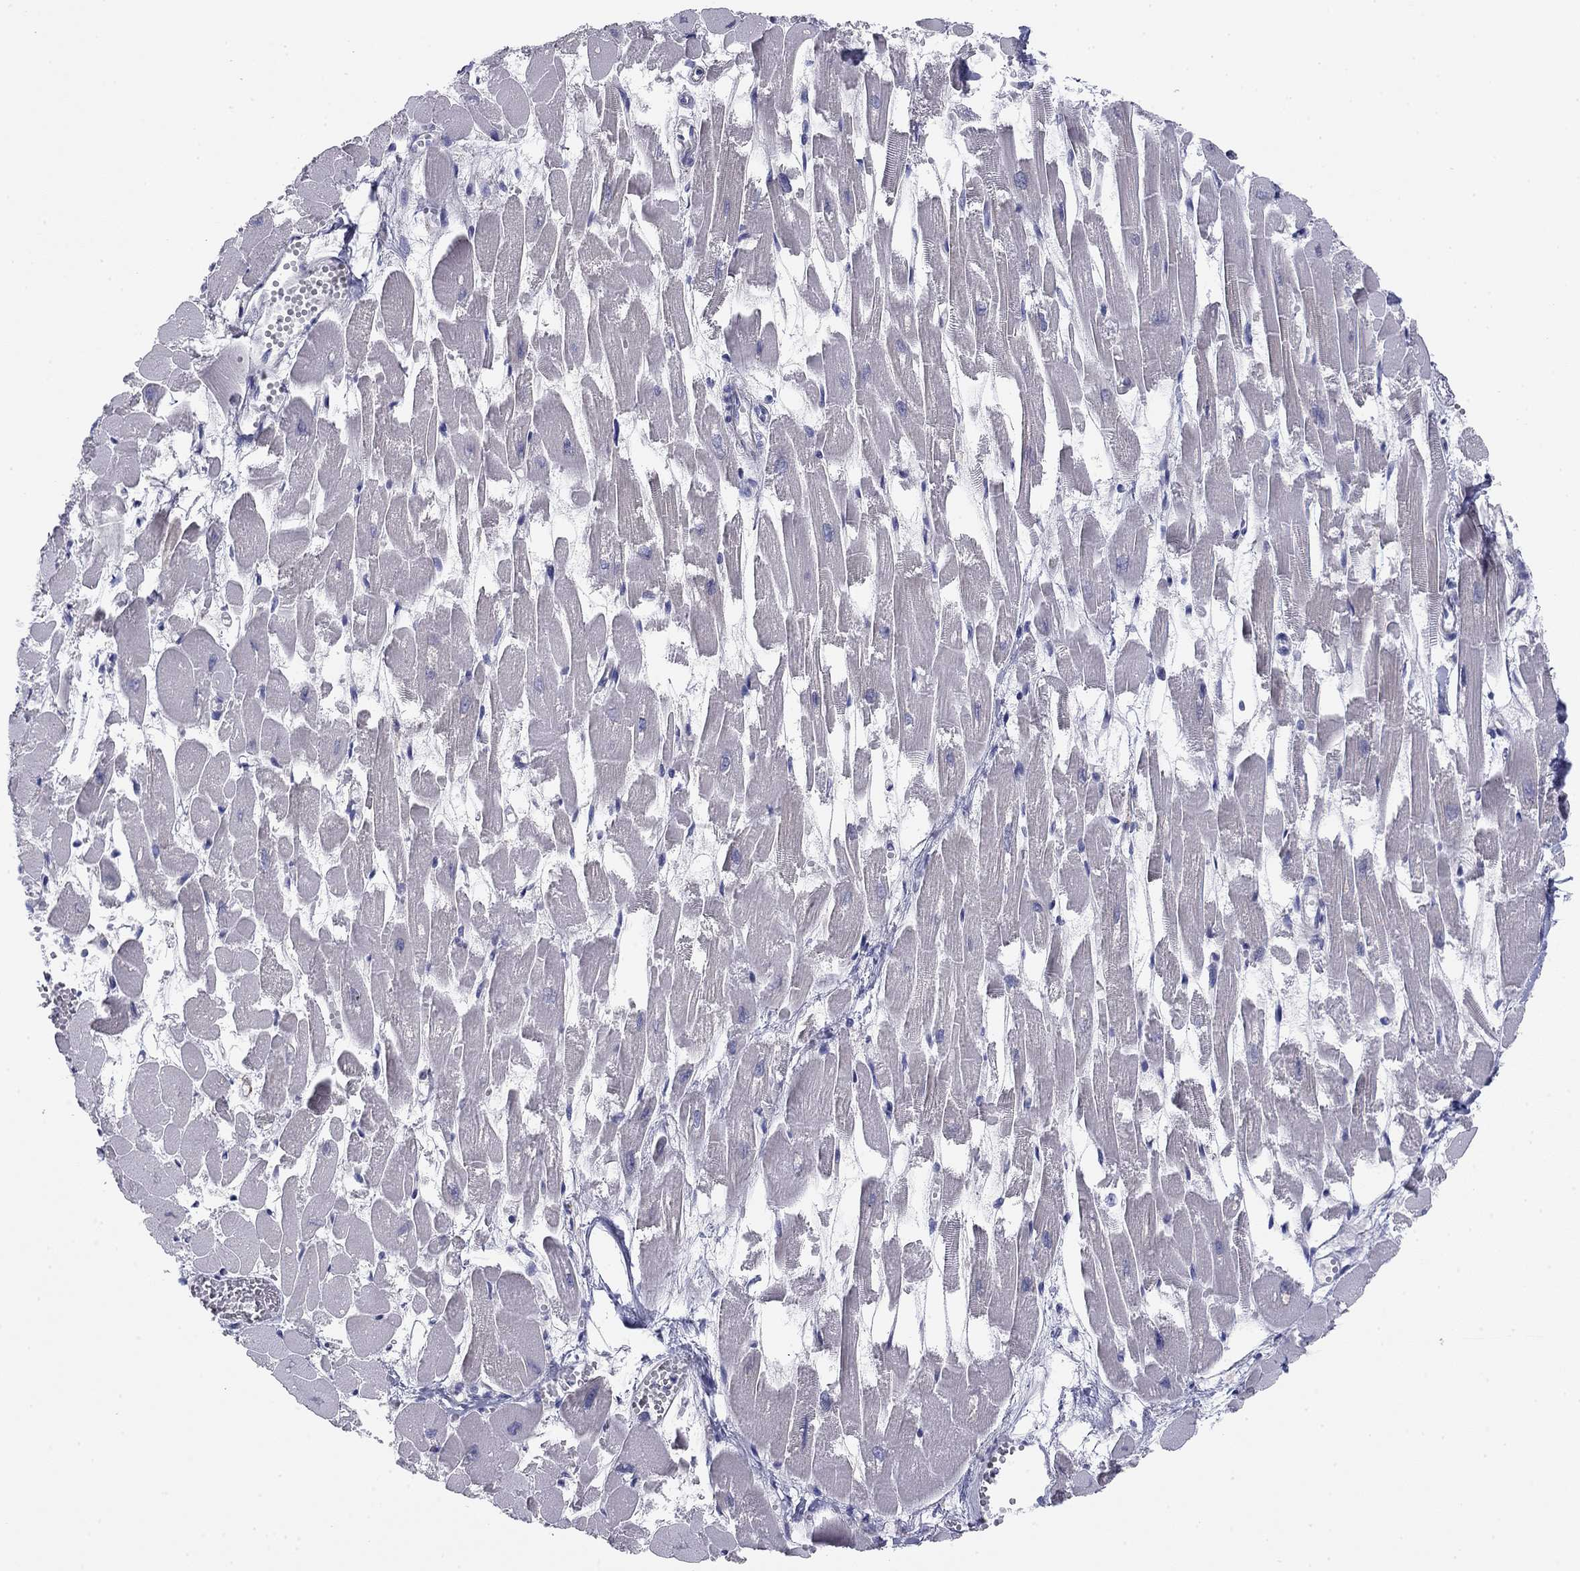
{"staining": {"intensity": "negative", "quantity": "none", "location": "none"}, "tissue": "heart muscle", "cell_type": "Cardiomyocytes", "image_type": "normal", "snomed": [{"axis": "morphology", "description": "Normal tissue, NOS"}, {"axis": "topography", "description": "Heart"}], "caption": "Histopathology image shows no significant protein expression in cardiomyocytes of normal heart muscle. (Brightfield microscopy of DAB IHC at high magnification).", "gene": "SEPTIN3", "patient": {"sex": "female", "age": 52}}